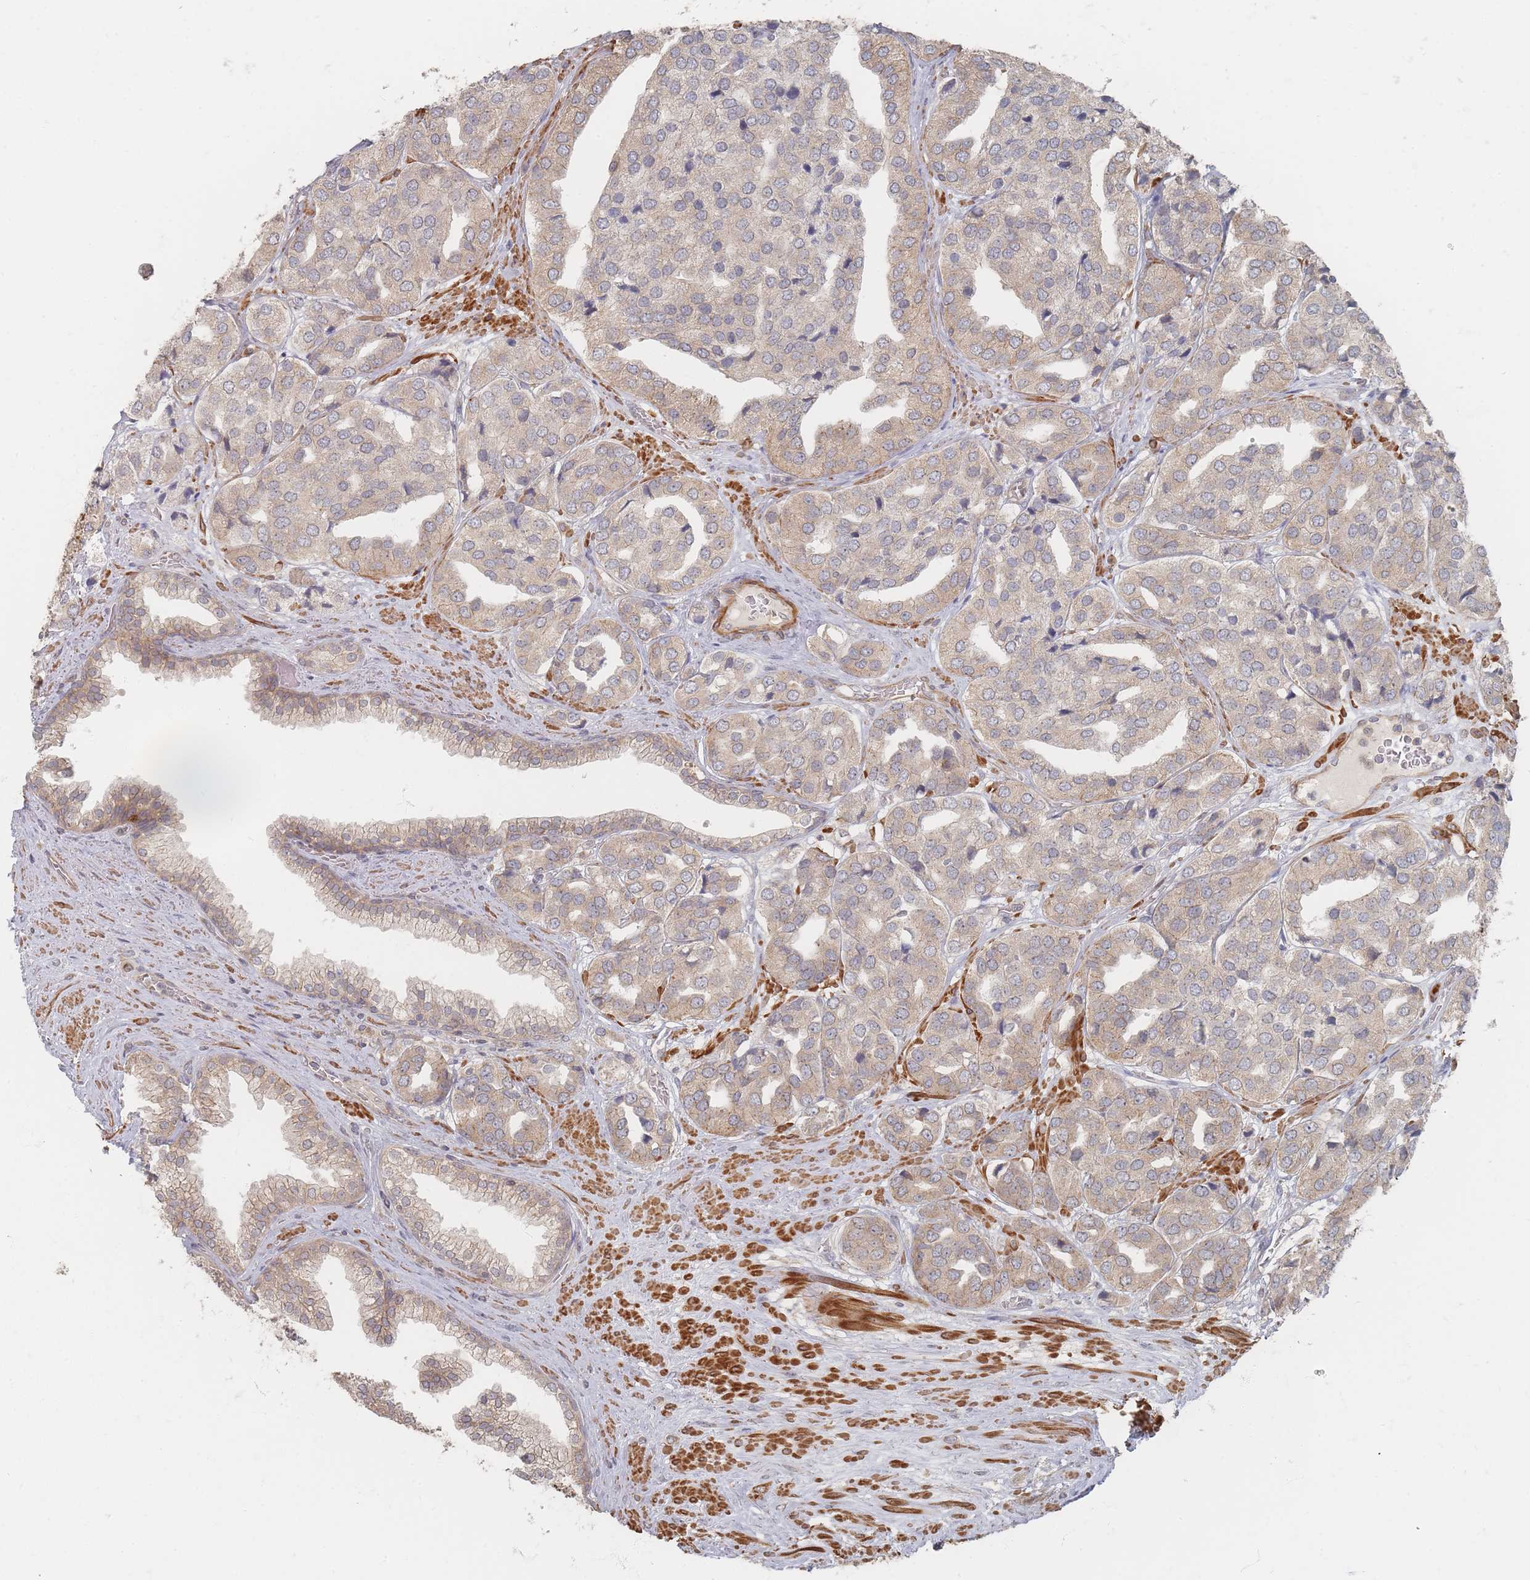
{"staining": {"intensity": "weak", "quantity": "25%-75%", "location": "cytoplasmic/membranous"}, "tissue": "prostate cancer", "cell_type": "Tumor cells", "image_type": "cancer", "snomed": [{"axis": "morphology", "description": "Adenocarcinoma, High grade"}, {"axis": "topography", "description": "Prostate"}], "caption": "This histopathology image demonstrates IHC staining of prostate cancer, with low weak cytoplasmic/membranous expression in about 25%-75% of tumor cells.", "gene": "GLE1", "patient": {"sex": "male", "age": 63}}